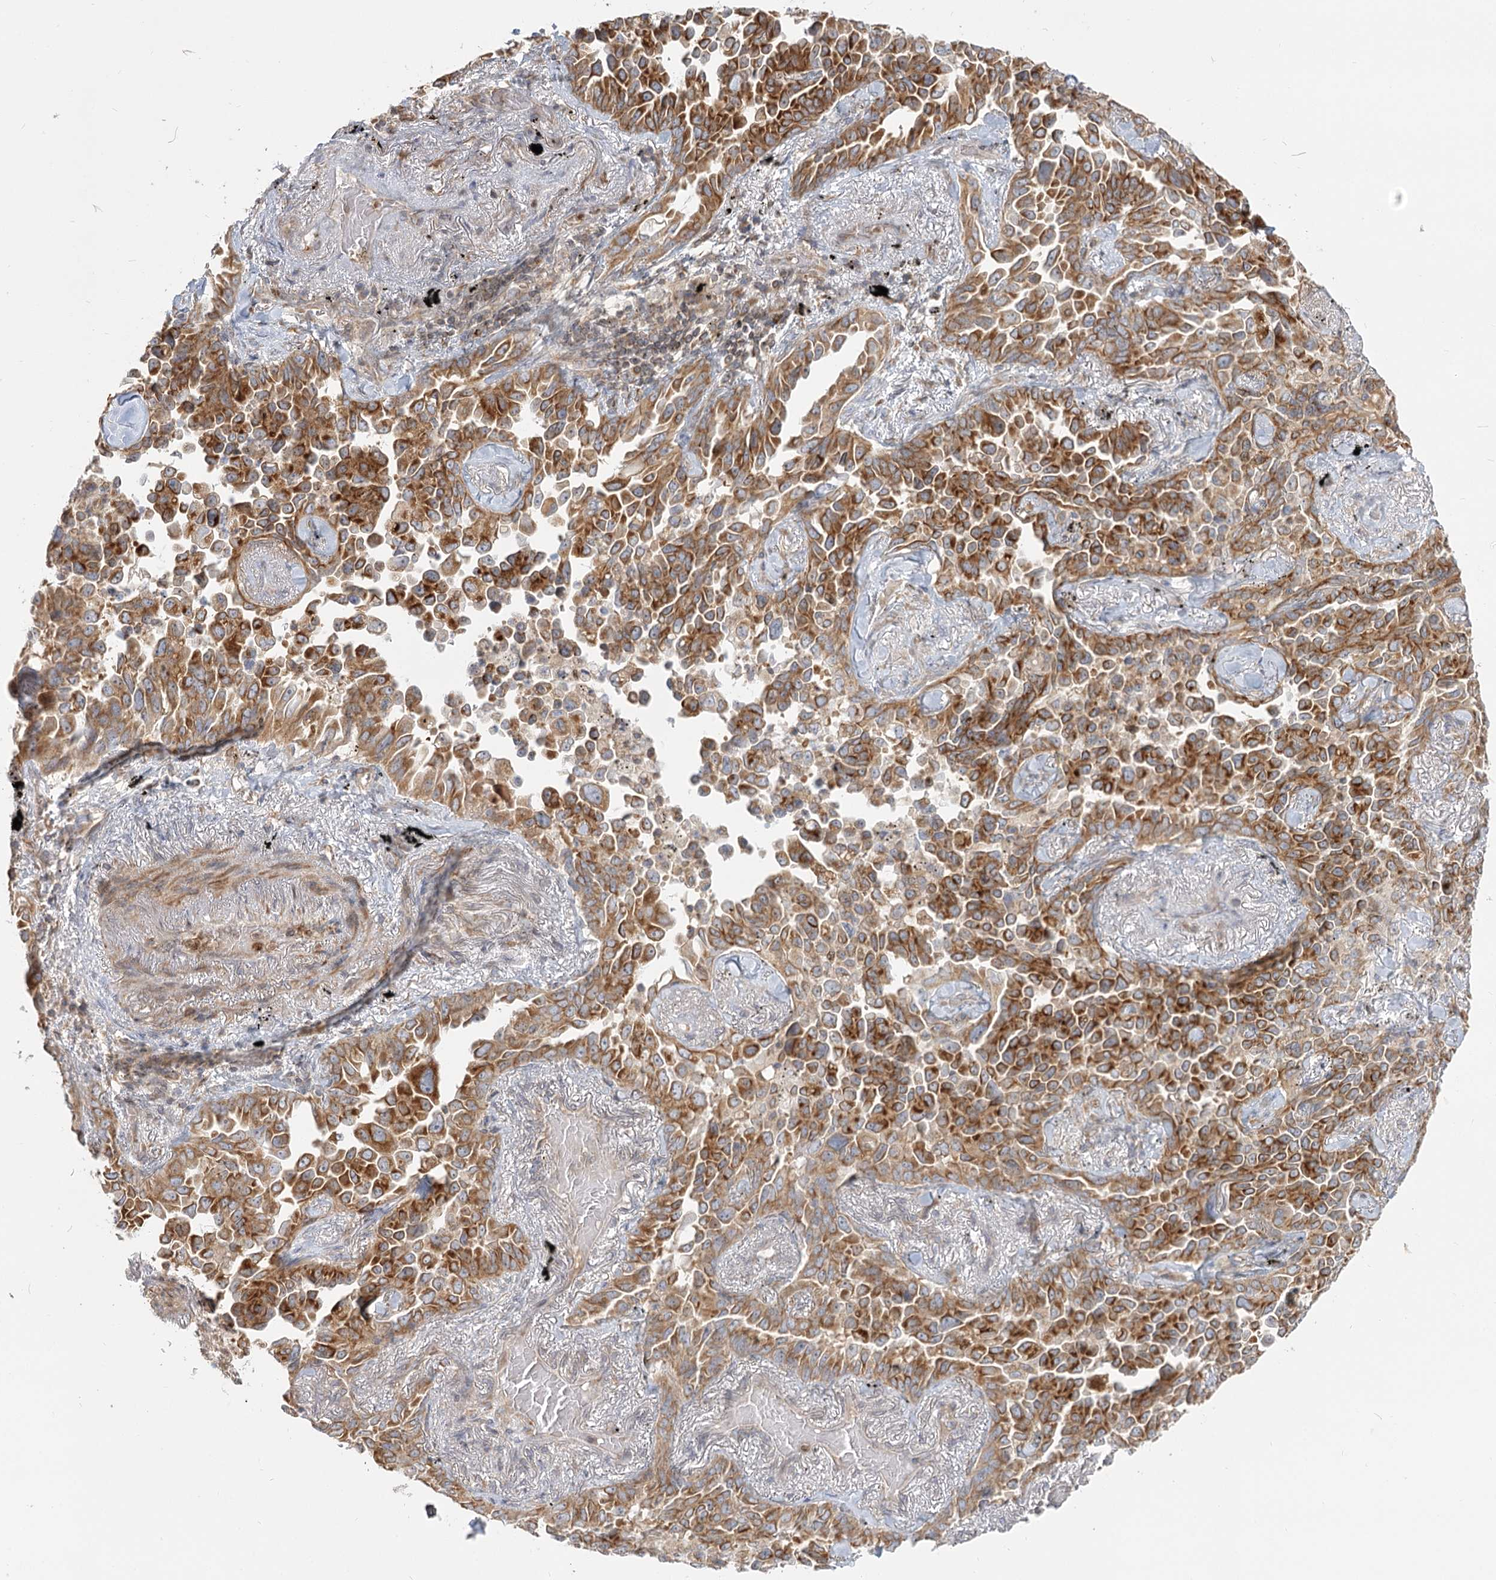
{"staining": {"intensity": "strong", "quantity": ">75%", "location": "cytoplasmic/membranous"}, "tissue": "lung cancer", "cell_type": "Tumor cells", "image_type": "cancer", "snomed": [{"axis": "morphology", "description": "Adenocarcinoma, NOS"}, {"axis": "topography", "description": "Lung"}], "caption": "Strong cytoplasmic/membranous expression is identified in about >75% of tumor cells in lung adenocarcinoma.", "gene": "MTMR3", "patient": {"sex": "female", "age": 67}}